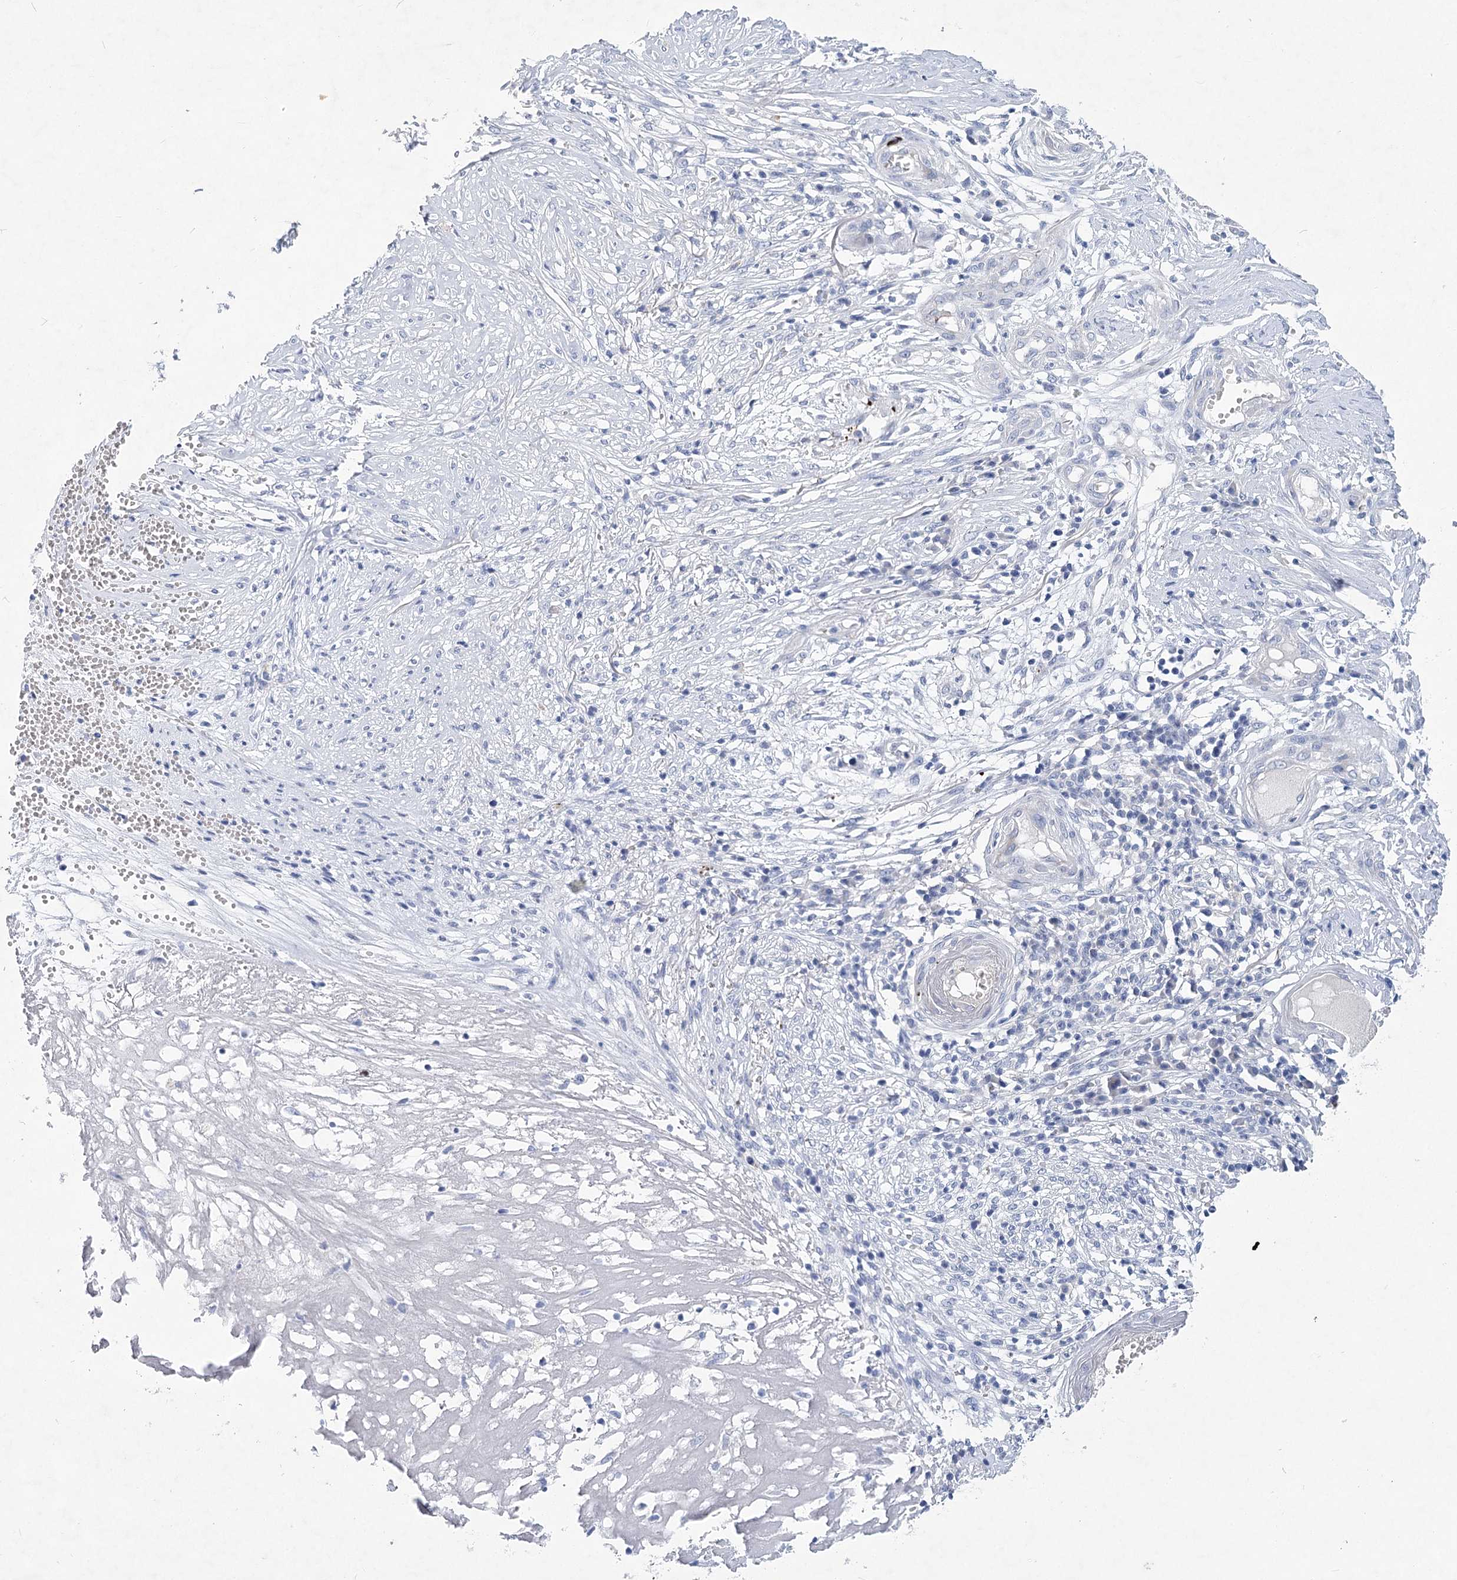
{"staining": {"intensity": "negative", "quantity": "none", "location": "none"}, "tissue": "skin cancer", "cell_type": "Tumor cells", "image_type": "cancer", "snomed": [{"axis": "morphology", "description": "Basal cell carcinoma"}, {"axis": "topography", "description": "Skin"}], "caption": "Tumor cells show no significant positivity in skin basal cell carcinoma.", "gene": "WDR74", "patient": {"sex": "female", "age": 64}}